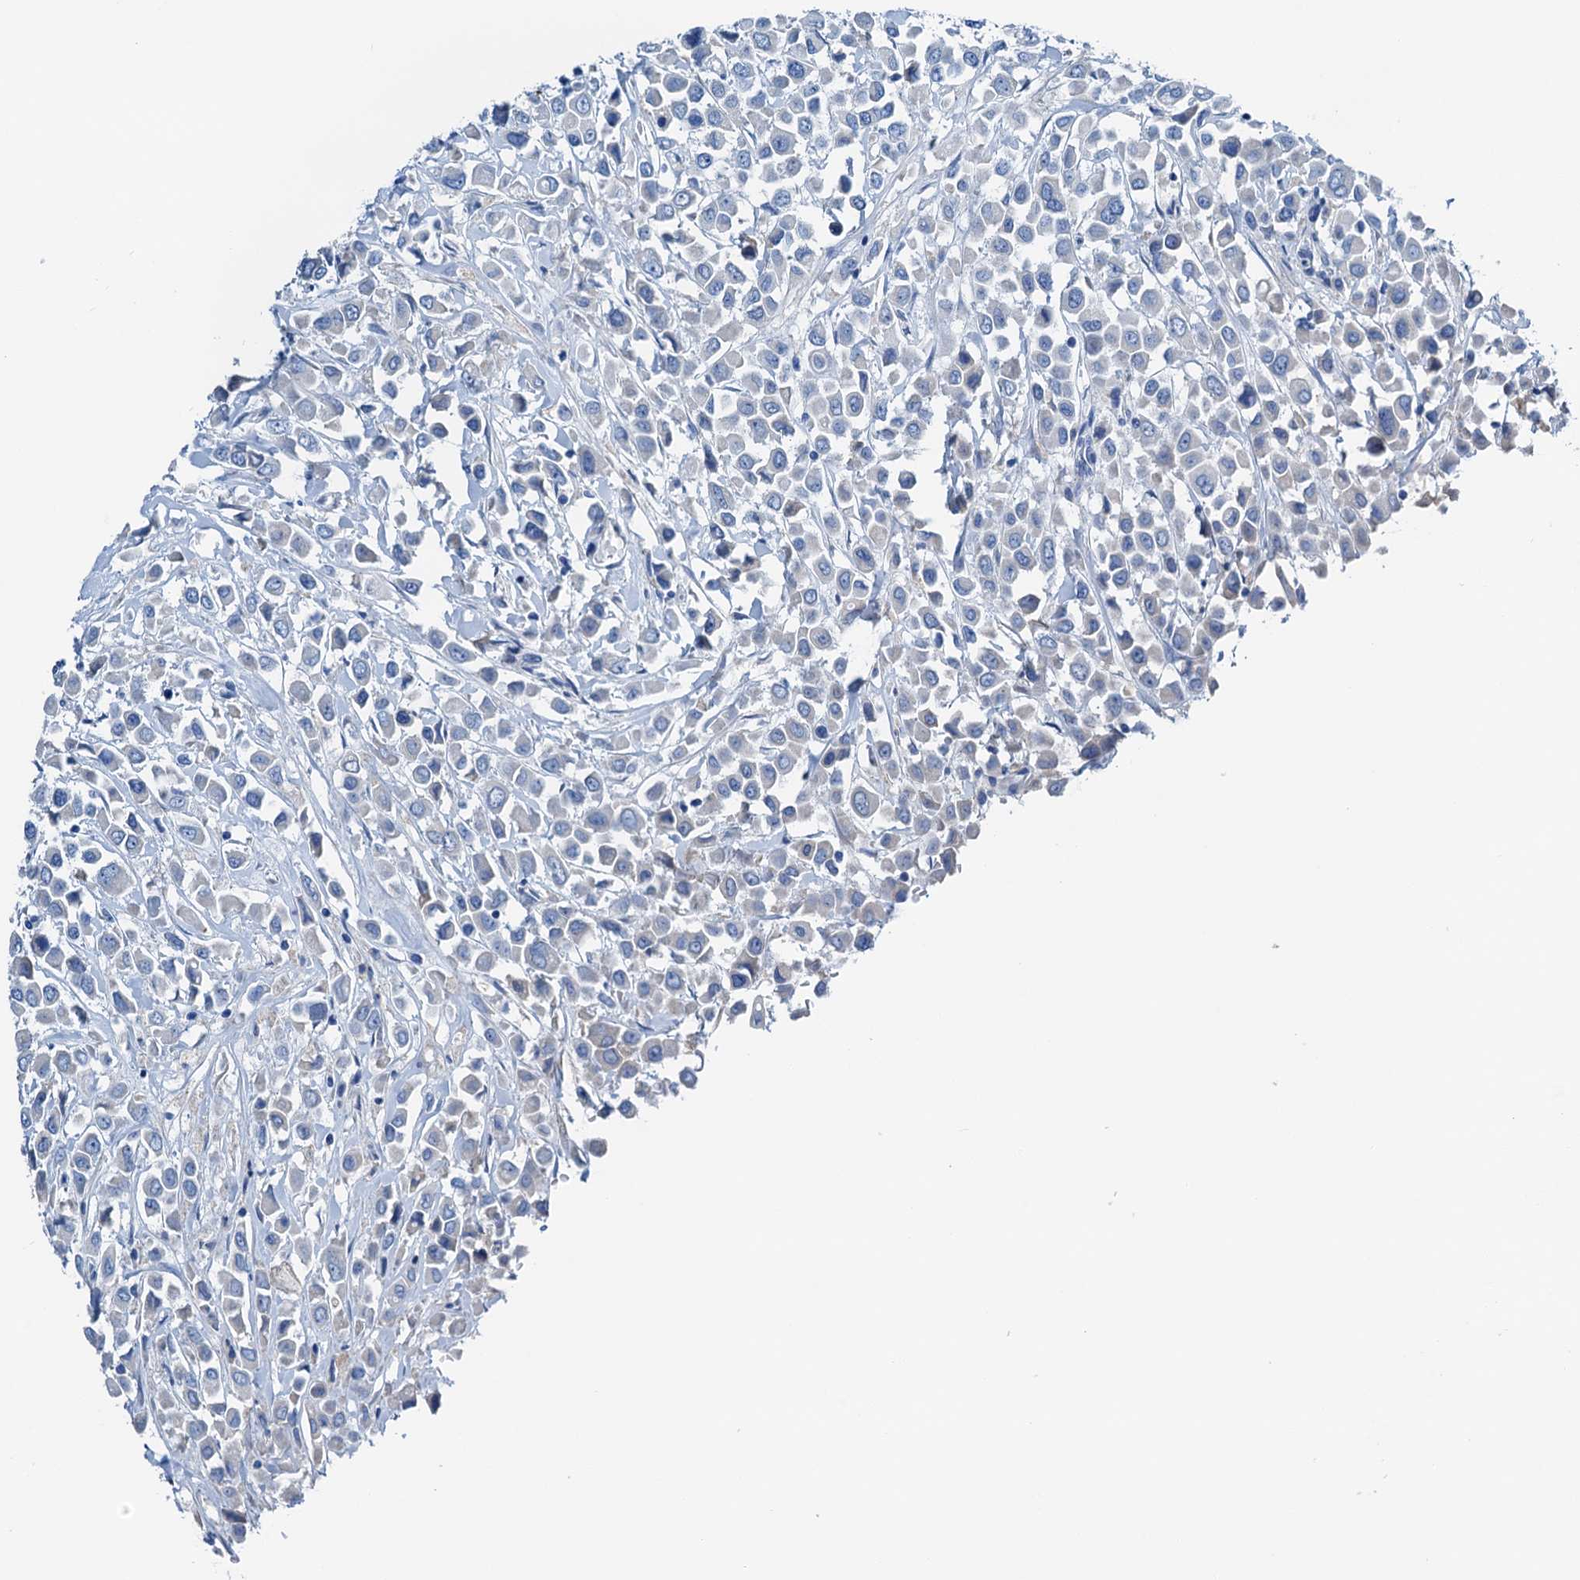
{"staining": {"intensity": "negative", "quantity": "none", "location": "none"}, "tissue": "breast cancer", "cell_type": "Tumor cells", "image_type": "cancer", "snomed": [{"axis": "morphology", "description": "Duct carcinoma"}, {"axis": "topography", "description": "Breast"}], "caption": "Tumor cells show no significant expression in infiltrating ductal carcinoma (breast).", "gene": "C1QTNF4", "patient": {"sex": "female", "age": 61}}